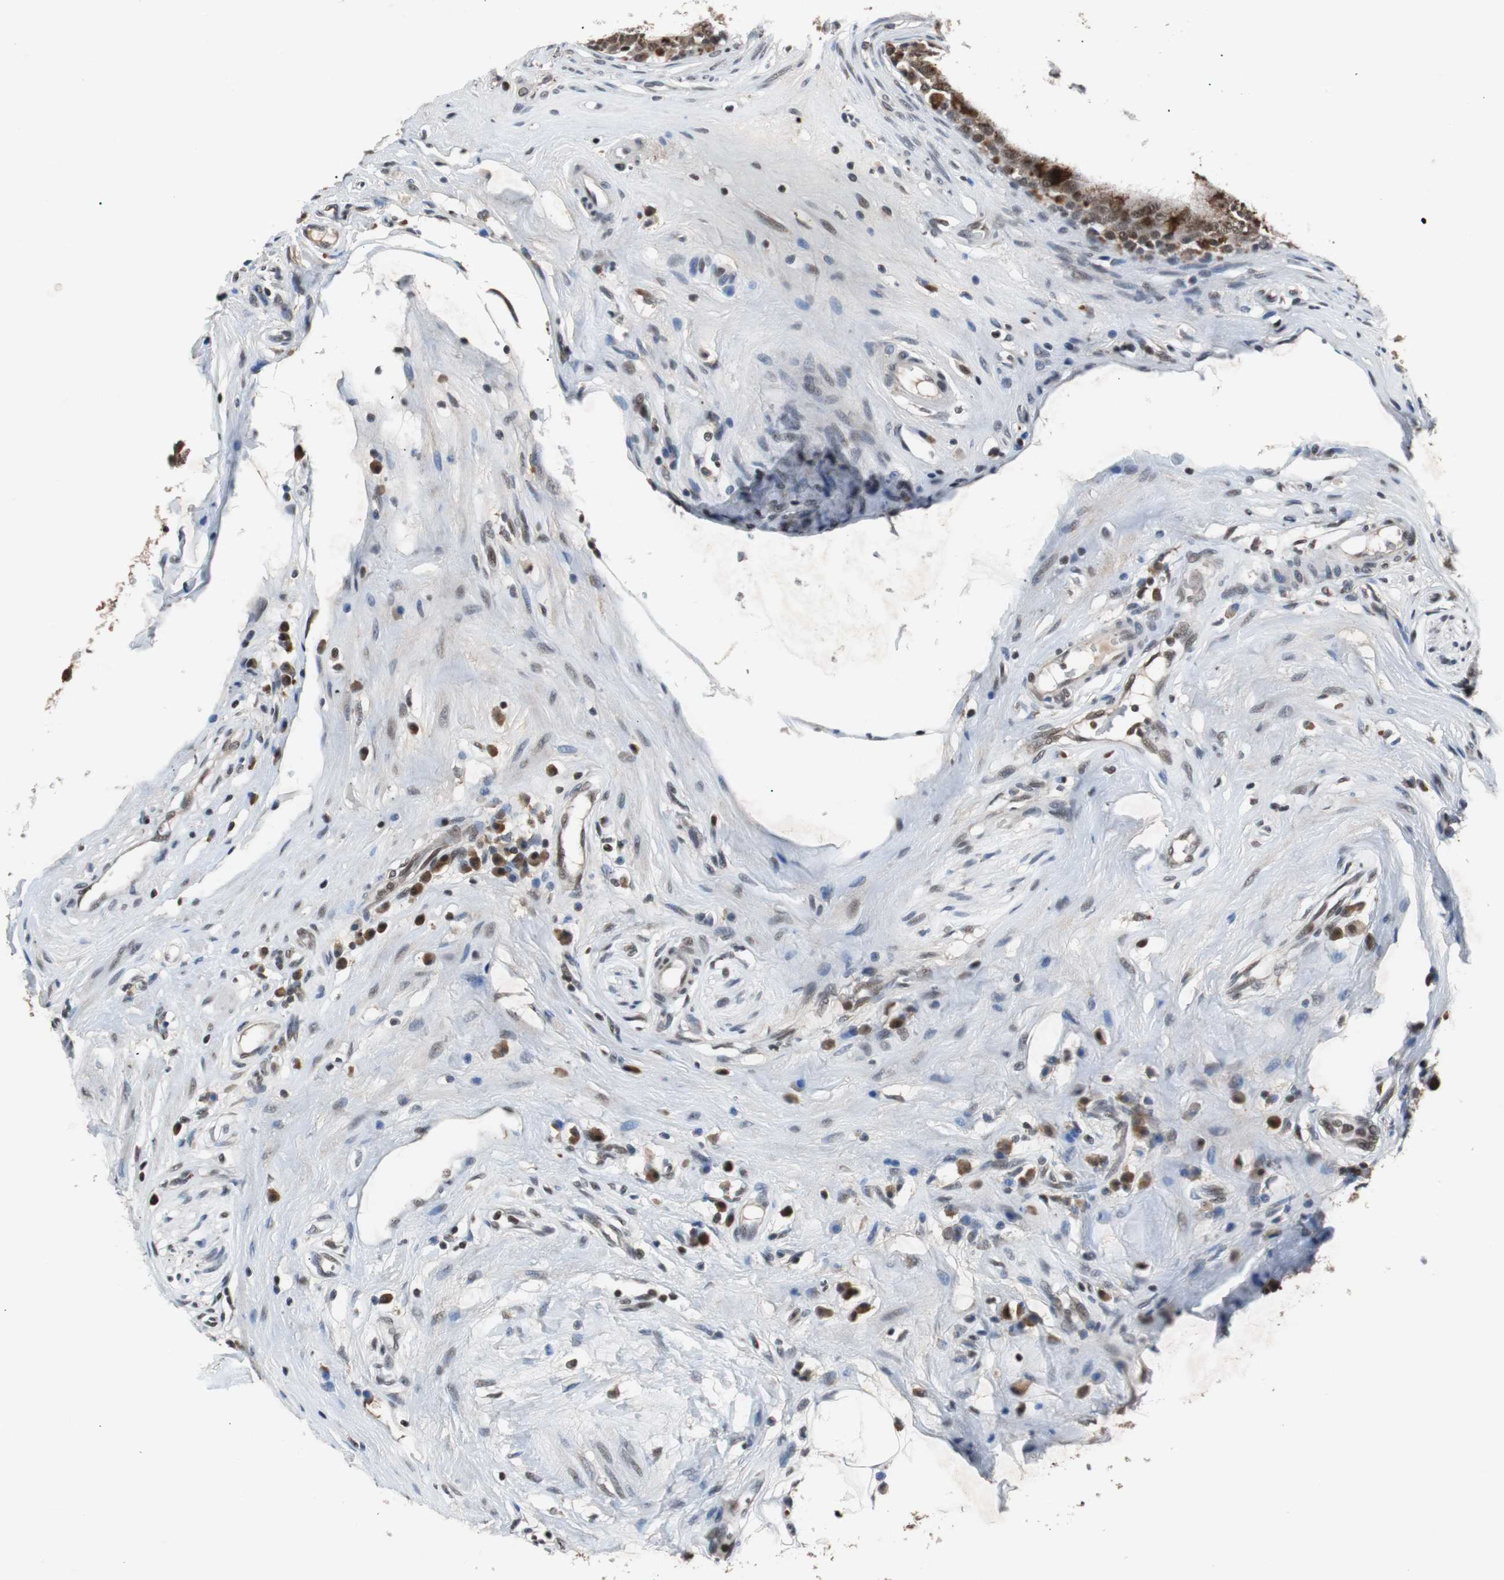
{"staining": {"intensity": "strong", "quantity": ">75%", "location": "cytoplasmic/membranous"}, "tissue": "epididymis", "cell_type": "Glandular cells", "image_type": "normal", "snomed": [{"axis": "morphology", "description": "Normal tissue, NOS"}, {"axis": "morphology", "description": "Inflammation, NOS"}, {"axis": "topography", "description": "Epididymis"}], "caption": "Normal epididymis demonstrates strong cytoplasmic/membranous staining in about >75% of glandular cells.", "gene": "USP28", "patient": {"sex": "male", "age": 84}}